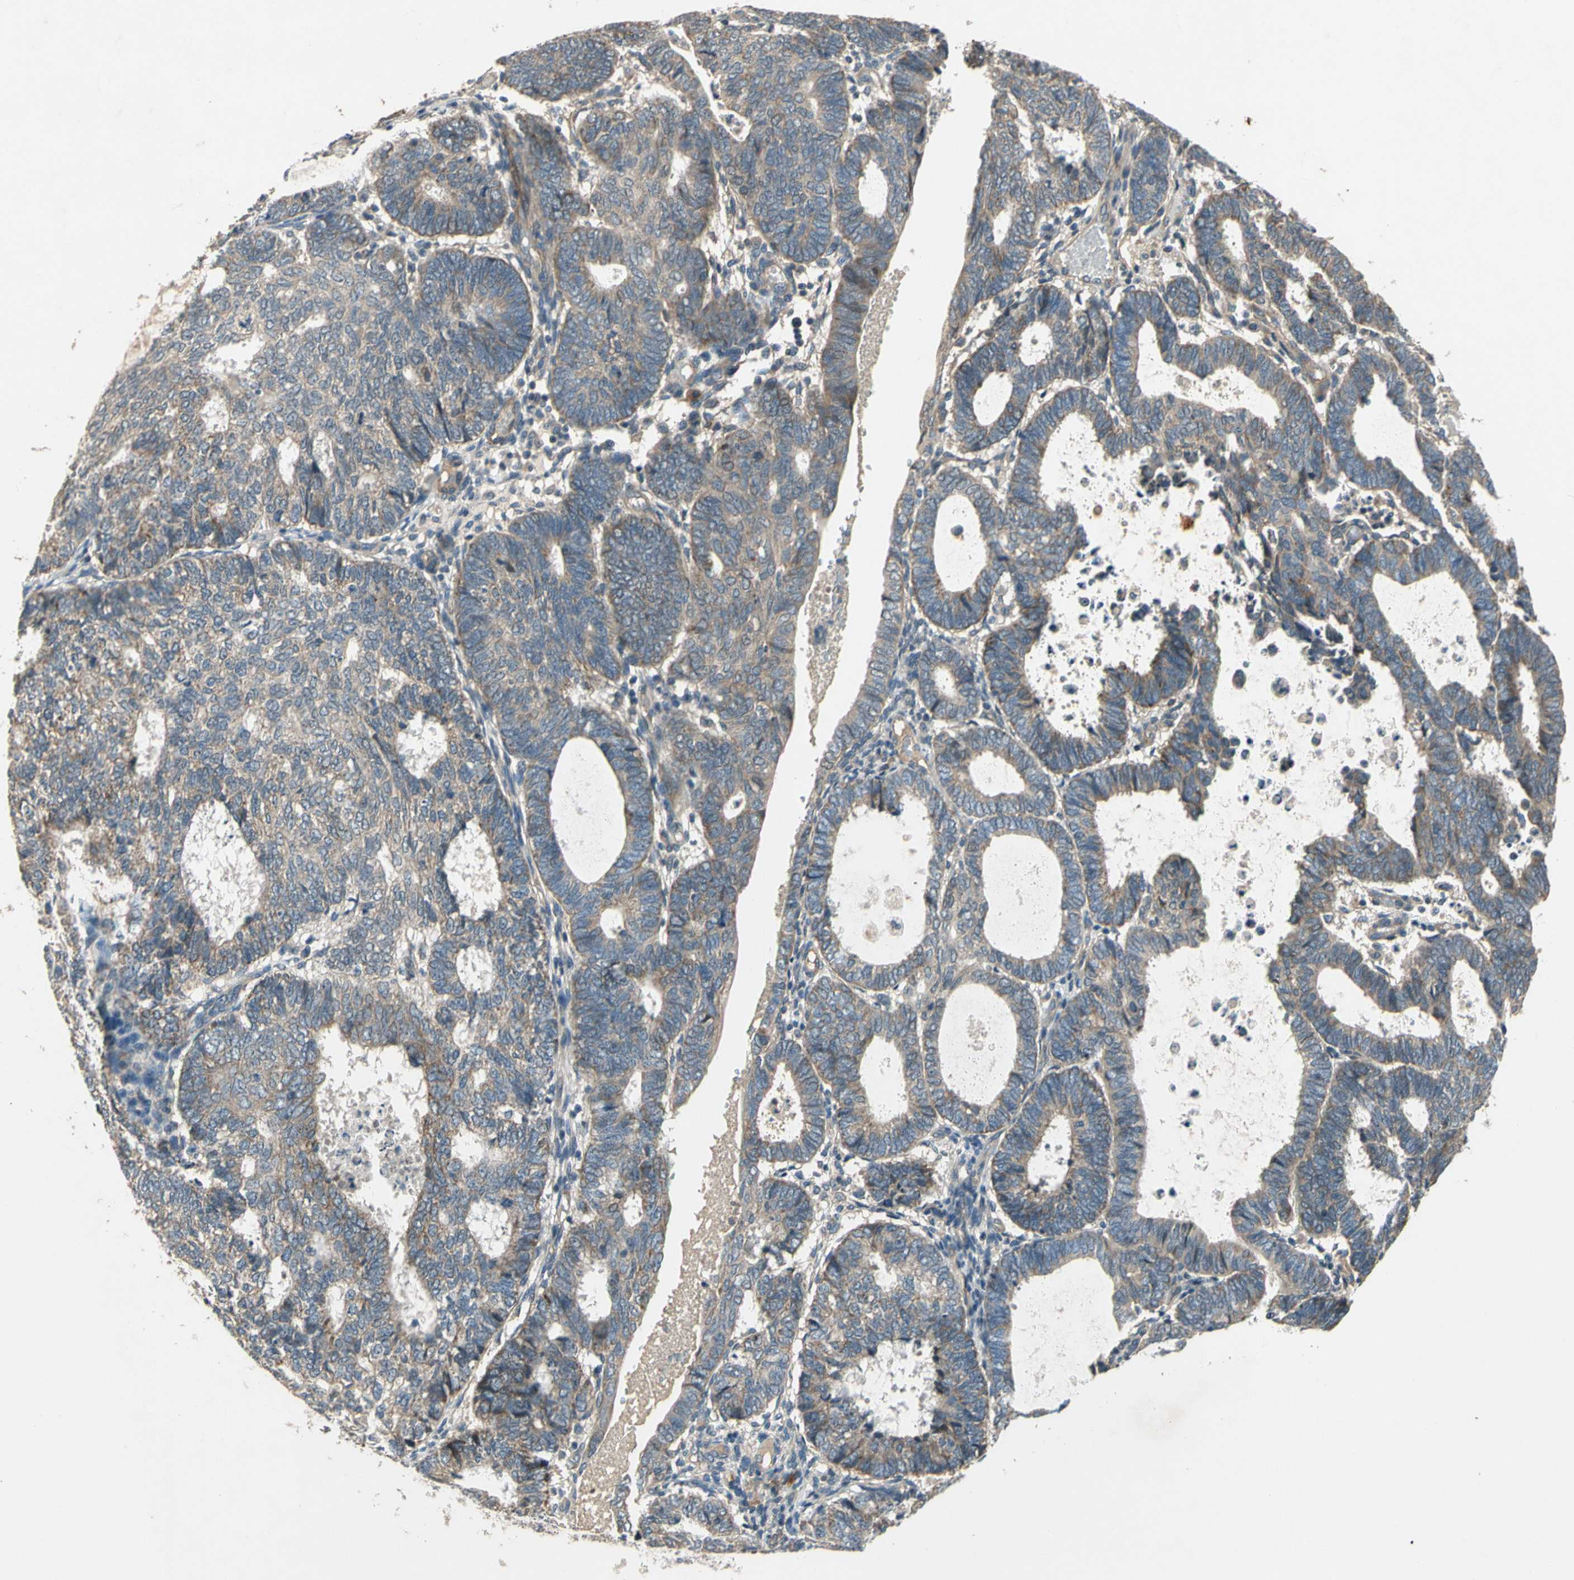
{"staining": {"intensity": "weak", "quantity": ">75%", "location": "cytoplasmic/membranous"}, "tissue": "endometrial cancer", "cell_type": "Tumor cells", "image_type": "cancer", "snomed": [{"axis": "morphology", "description": "Adenocarcinoma, NOS"}, {"axis": "topography", "description": "Uterus"}], "caption": "Immunohistochemical staining of human endometrial adenocarcinoma reveals low levels of weak cytoplasmic/membranous staining in about >75% of tumor cells. (Brightfield microscopy of DAB IHC at high magnification).", "gene": "ALKBH3", "patient": {"sex": "female", "age": 60}}